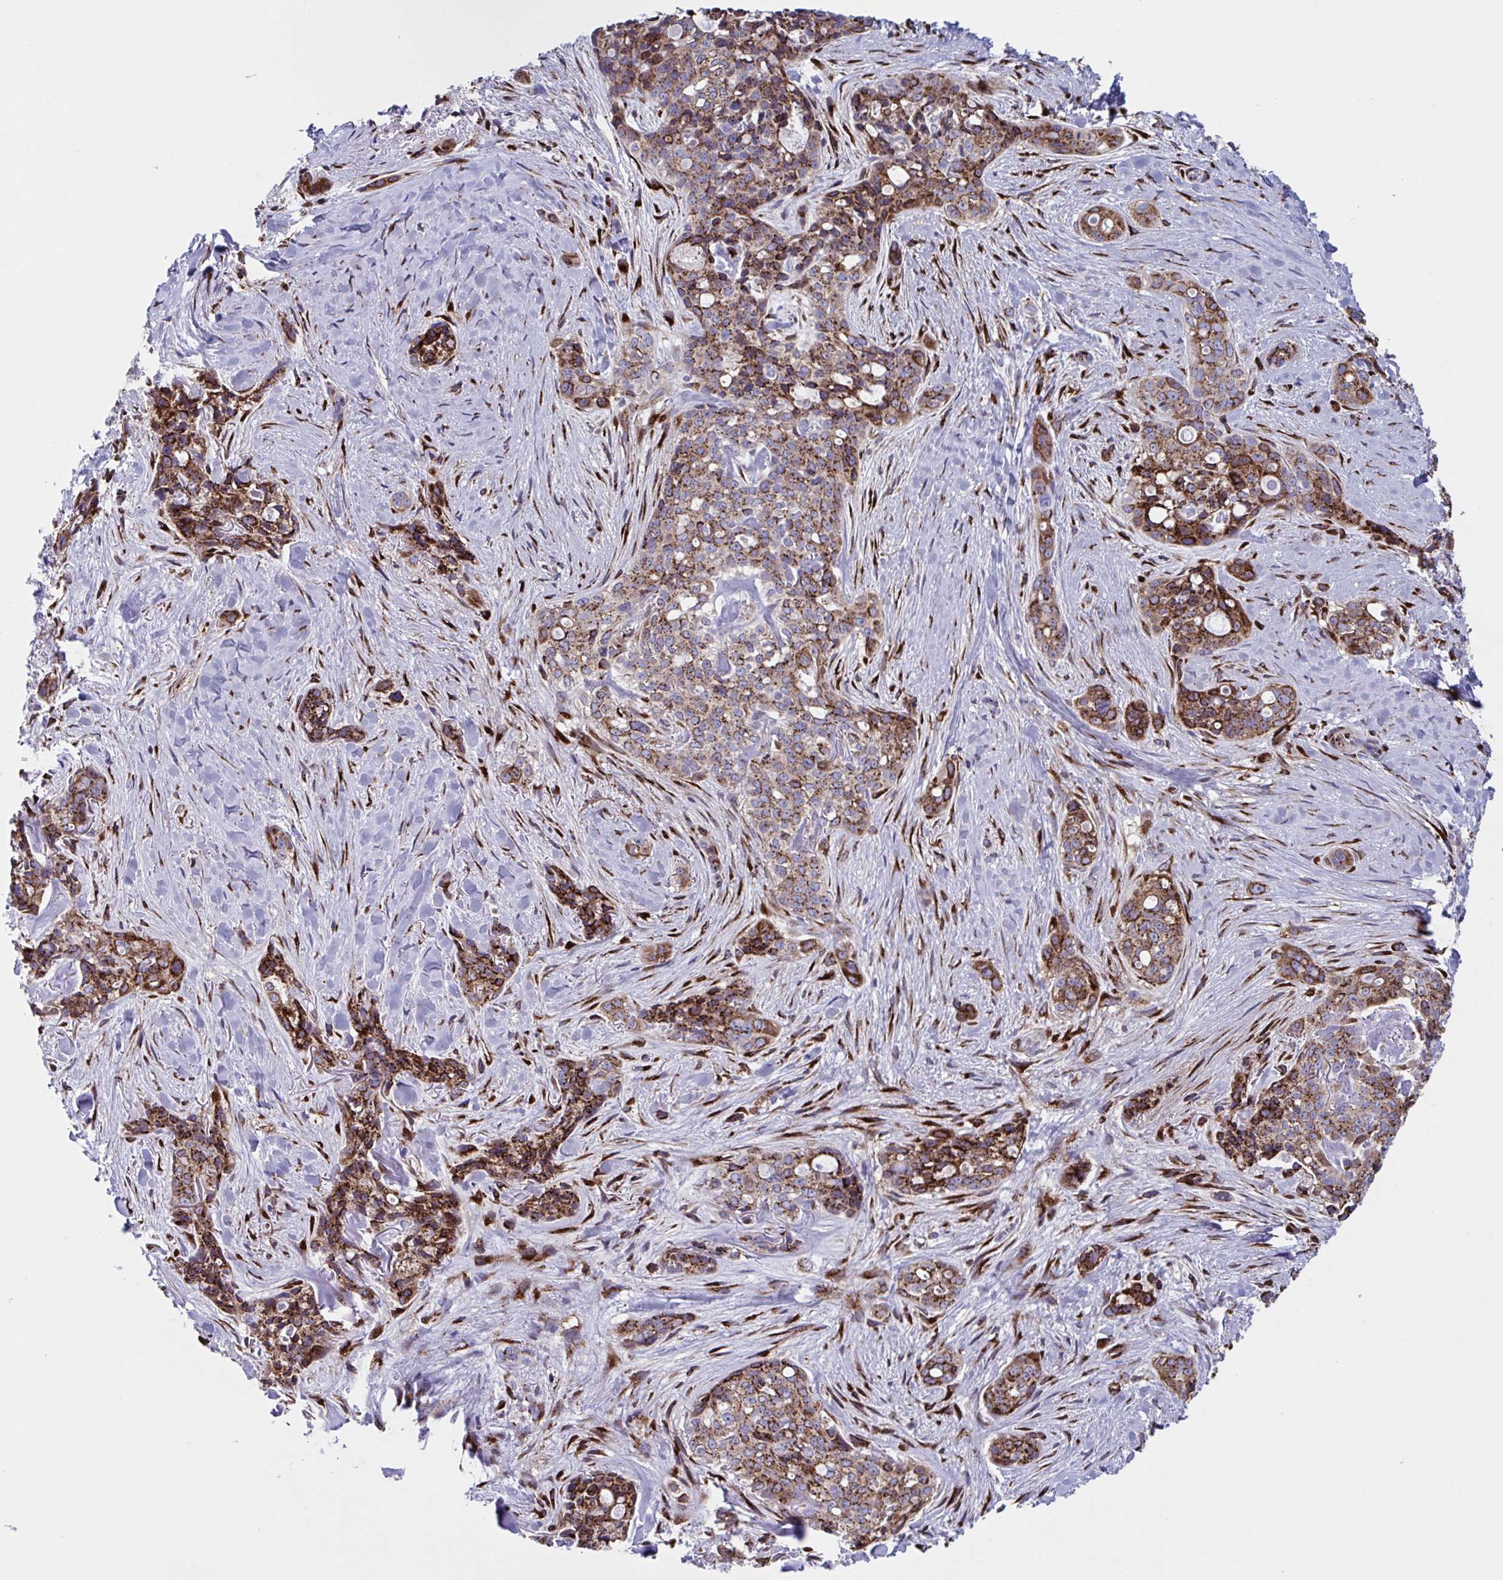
{"staining": {"intensity": "moderate", "quantity": ">75%", "location": "cytoplasmic/membranous"}, "tissue": "skin cancer", "cell_type": "Tumor cells", "image_type": "cancer", "snomed": [{"axis": "morphology", "description": "Basal cell carcinoma"}, {"axis": "topography", "description": "Skin"}], "caption": "Human skin cancer (basal cell carcinoma) stained for a protein (brown) displays moderate cytoplasmic/membranous positive positivity in about >75% of tumor cells.", "gene": "RFK", "patient": {"sex": "female", "age": 79}}